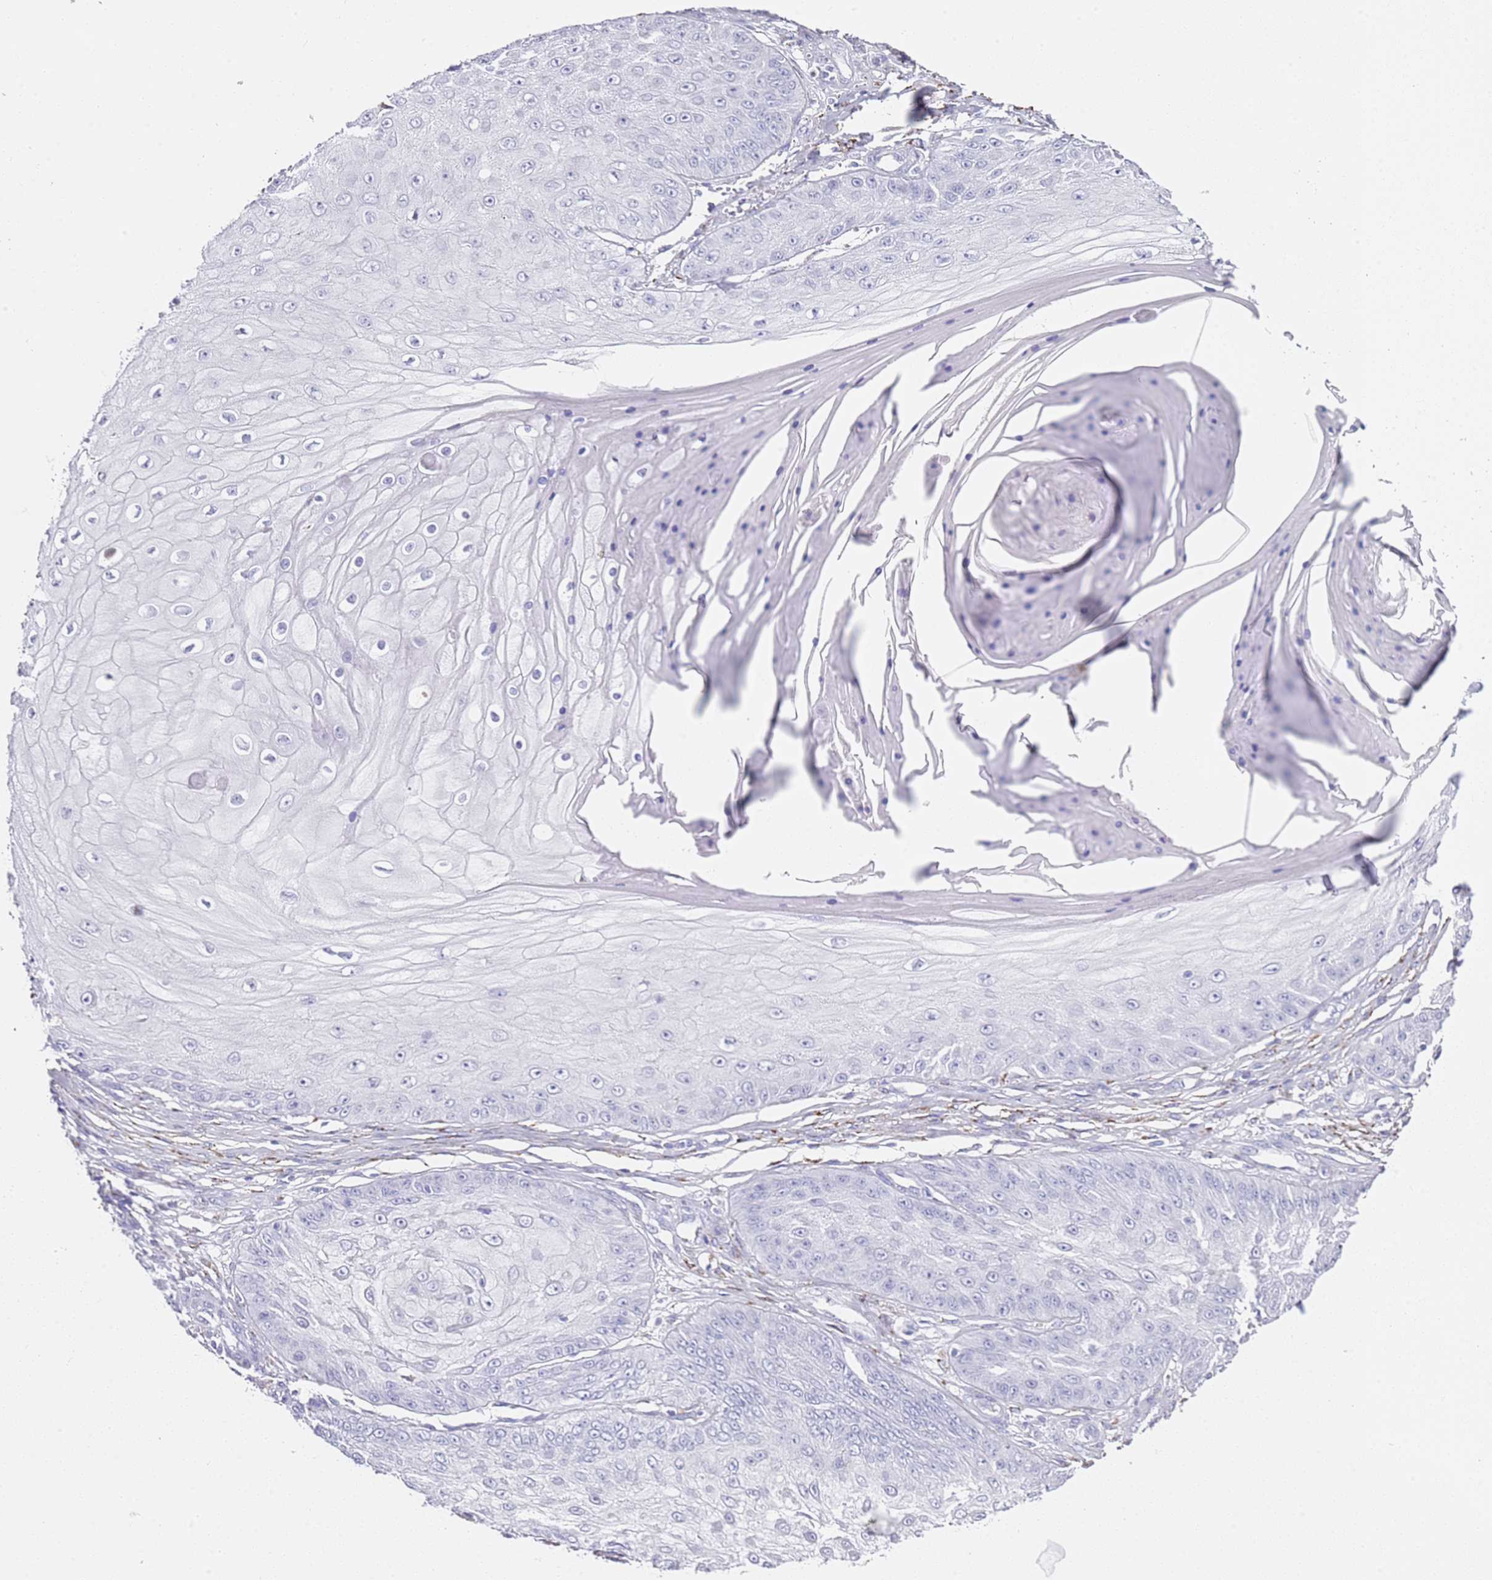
{"staining": {"intensity": "negative", "quantity": "none", "location": "none"}, "tissue": "skin cancer", "cell_type": "Tumor cells", "image_type": "cancer", "snomed": [{"axis": "morphology", "description": "Squamous cell carcinoma, NOS"}, {"axis": "topography", "description": "Skin"}], "caption": "Skin cancer was stained to show a protein in brown. There is no significant positivity in tumor cells. (DAB (3,3'-diaminobenzidine) immunohistochemistry visualized using brightfield microscopy, high magnification).", "gene": "PTBP2", "patient": {"sex": "male", "age": 70}}